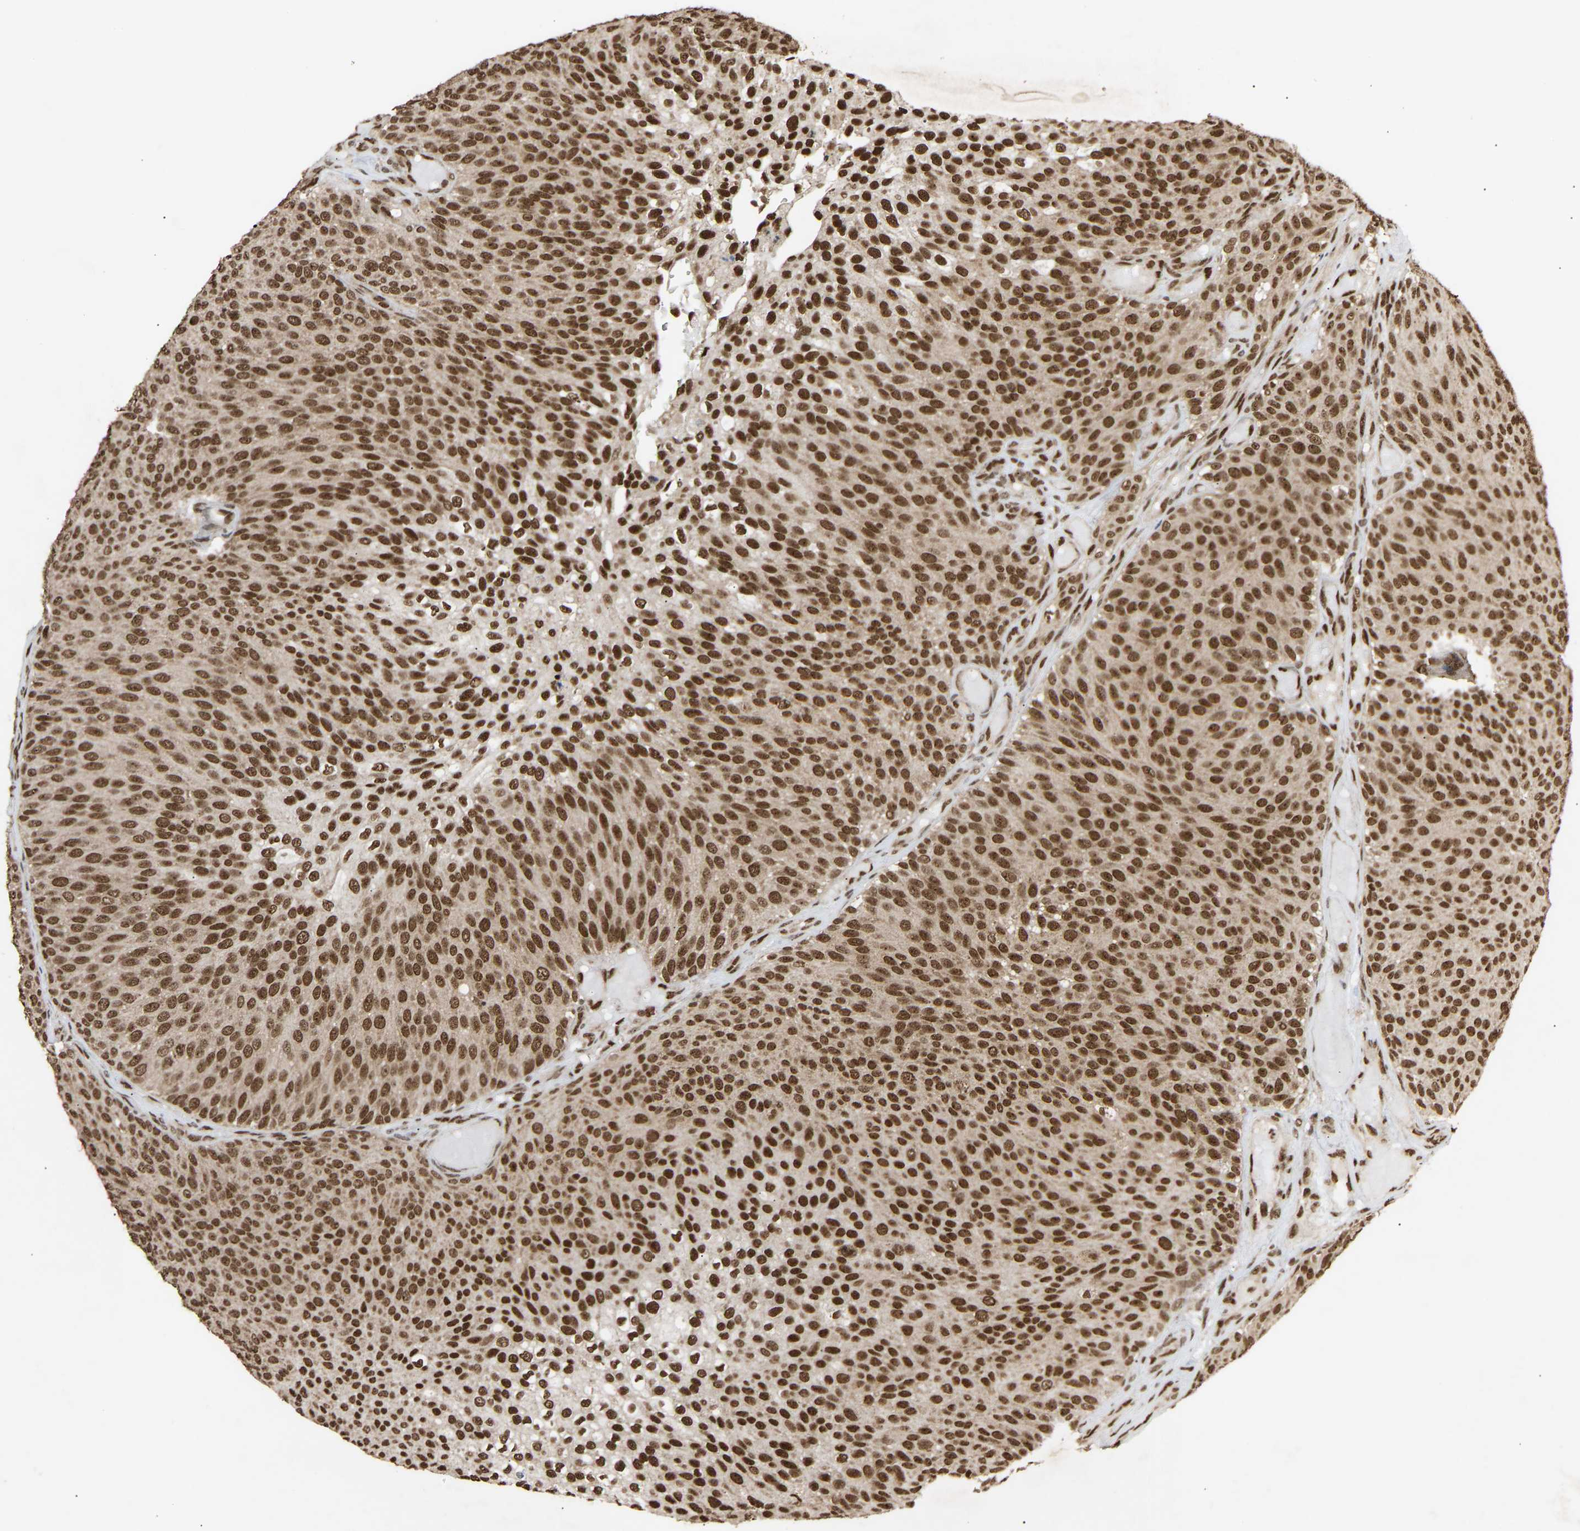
{"staining": {"intensity": "strong", "quantity": ">75%", "location": "nuclear"}, "tissue": "urothelial cancer", "cell_type": "Tumor cells", "image_type": "cancer", "snomed": [{"axis": "morphology", "description": "Urothelial carcinoma, Low grade"}, {"axis": "topography", "description": "Urinary bladder"}], "caption": "Protein expression analysis of human urothelial cancer reveals strong nuclear expression in about >75% of tumor cells. The staining was performed using DAB to visualize the protein expression in brown, while the nuclei were stained in blue with hematoxylin (Magnification: 20x).", "gene": "ALYREF", "patient": {"sex": "male", "age": 78}}